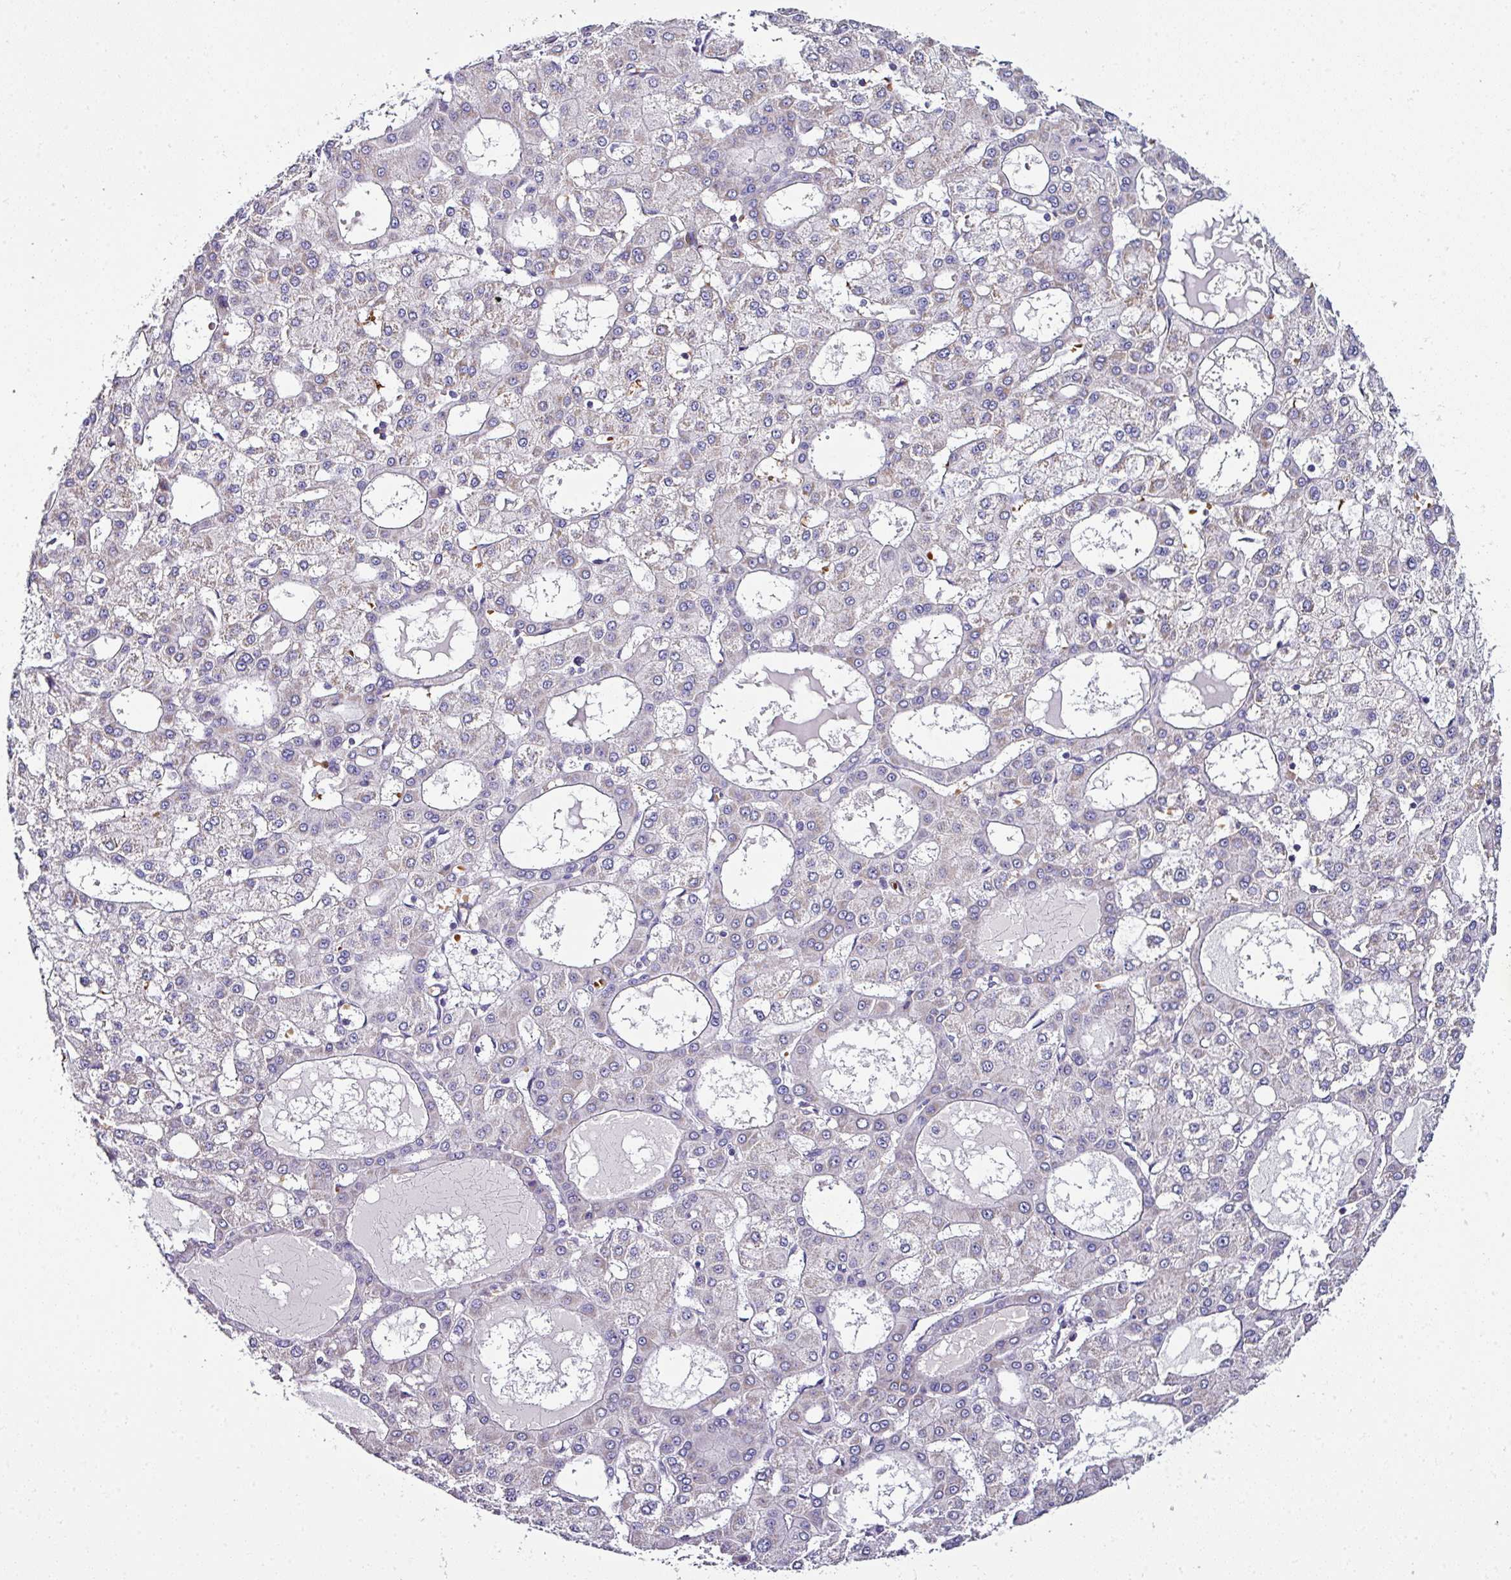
{"staining": {"intensity": "negative", "quantity": "none", "location": "none"}, "tissue": "liver cancer", "cell_type": "Tumor cells", "image_type": "cancer", "snomed": [{"axis": "morphology", "description": "Carcinoma, Hepatocellular, NOS"}, {"axis": "topography", "description": "Liver"}], "caption": "Immunohistochemical staining of hepatocellular carcinoma (liver) shows no significant positivity in tumor cells.", "gene": "NAPSA", "patient": {"sex": "male", "age": 47}}